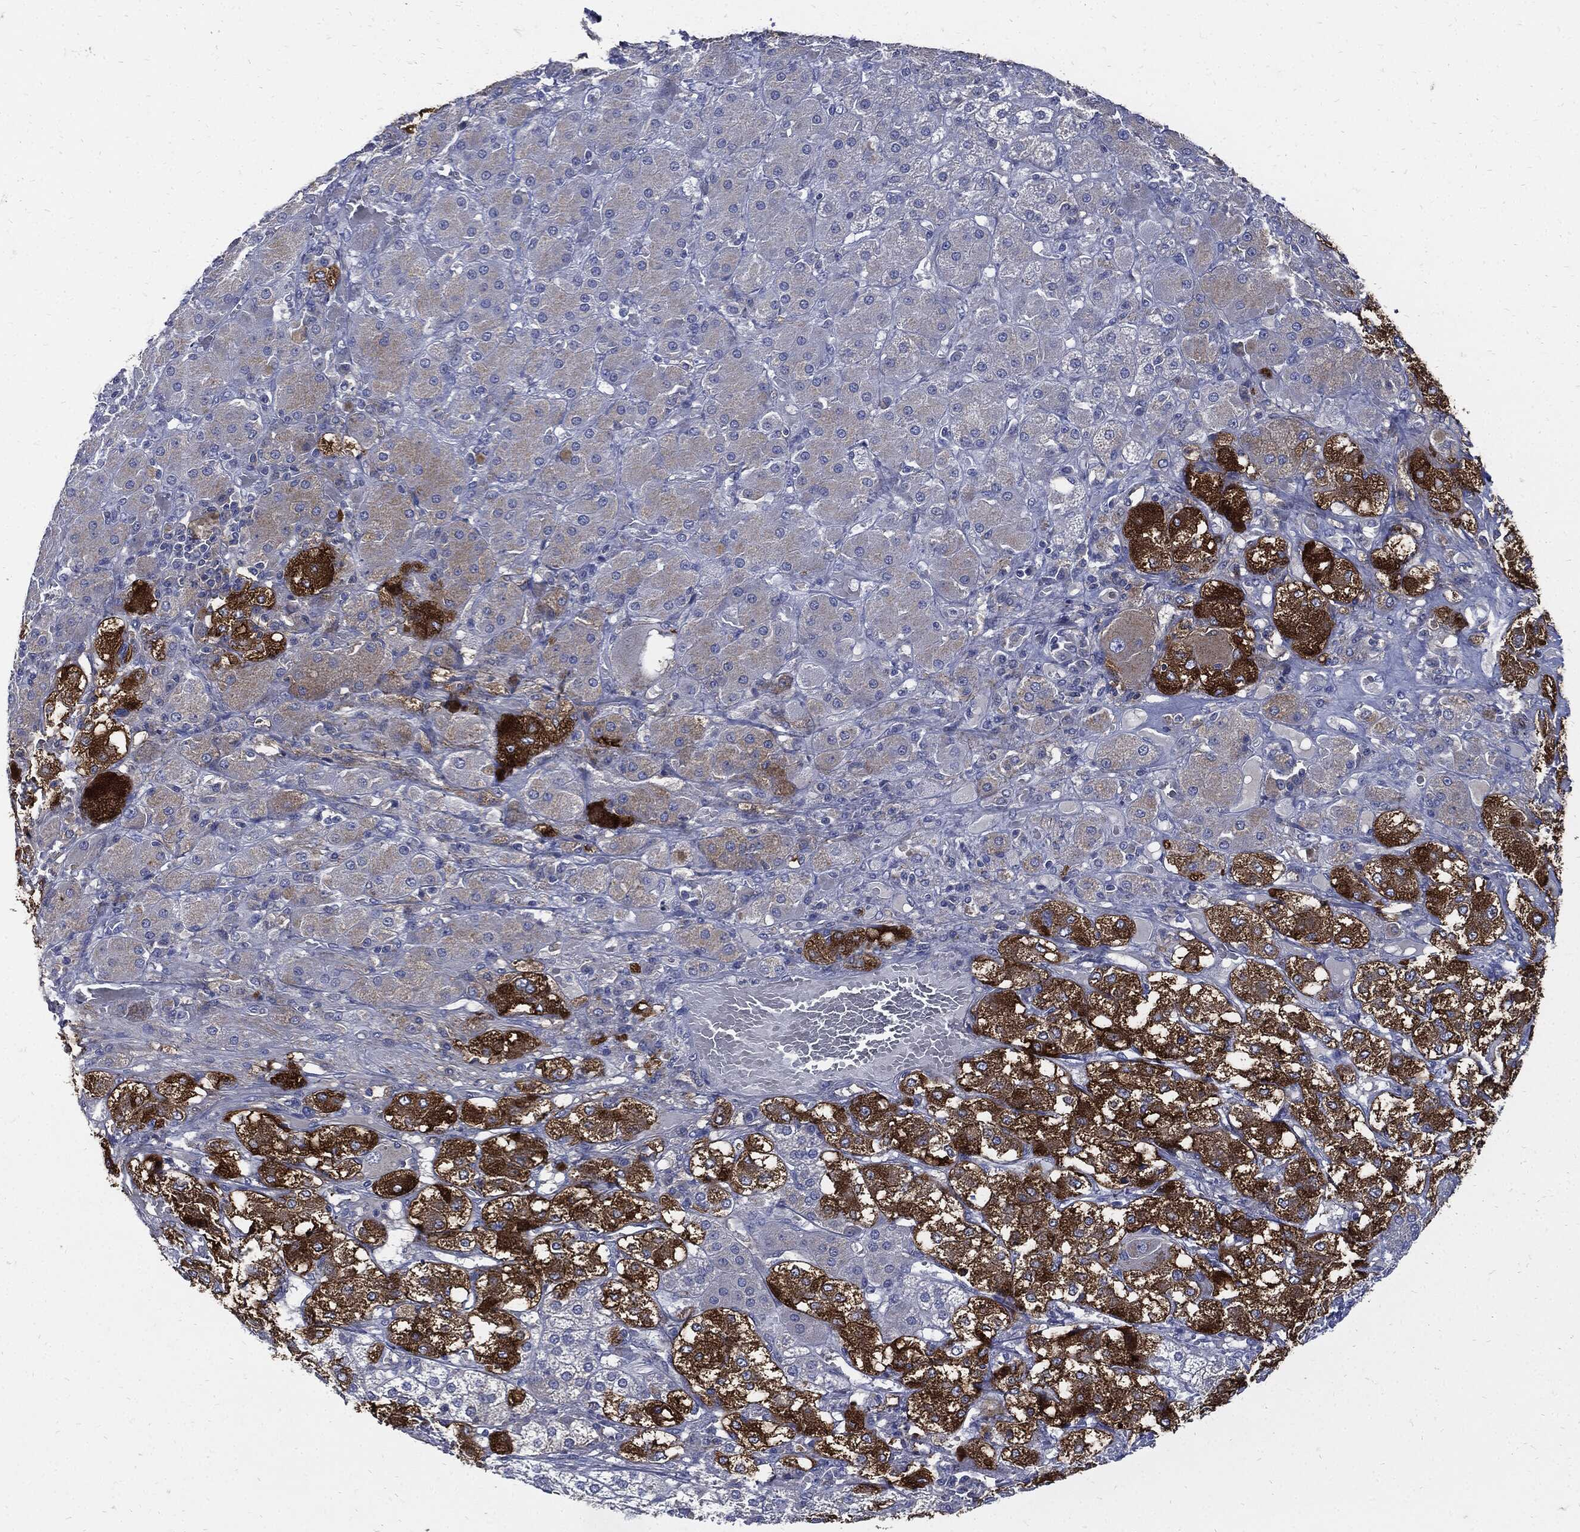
{"staining": {"intensity": "strong", "quantity": "<25%", "location": "cytoplasmic/membranous"}, "tissue": "adrenal gland", "cell_type": "Glandular cells", "image_type": "normal", "snomed": [{"axis": "morphology", "description": "Normal tissue, NOS"}, {"axis": "topography", "description": "Adrenal gland"}], "caption": "Immunohistochemical staining of unremarkable adrenal gland shows <25% levels of strong cytoplasmic/membranous protein staining in about <25% of glandular cells.", "gene": "CPE", "patient": {"sex": "male", "age": 70}}